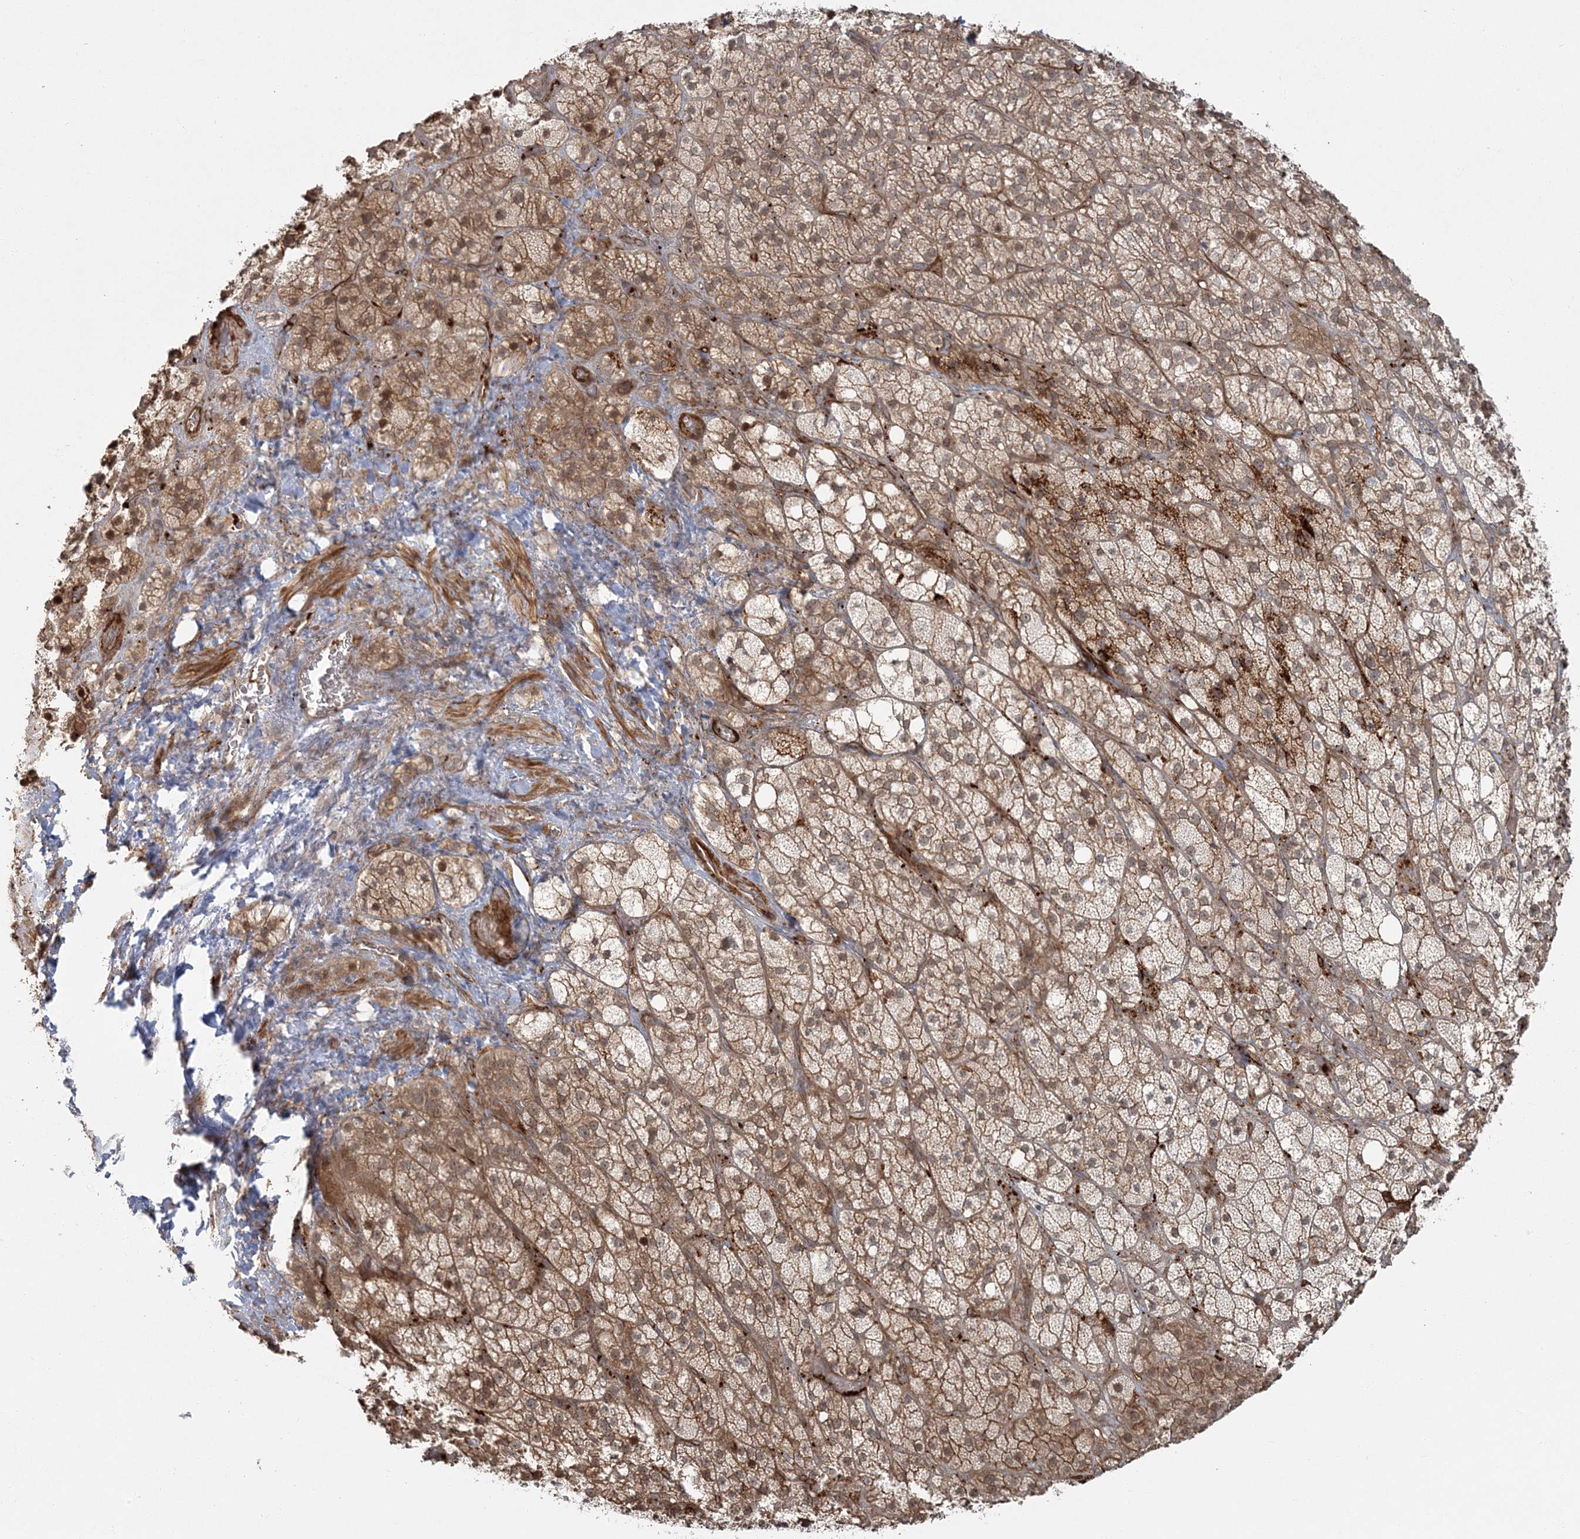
{"staining": {"intensity": "moderate", "quantity": "25%-75%", "location": "cytoplasmic/membranous"}, "tissue": "adrenal gland", "cell_type": "Glandular cells", "image_type": "normal", "snomed": [{"axis": "morphology", "description": "Normal tissue, NOS"}, {"axis": "topography", "description": "Adrenal gland"}], "caption": "IHC of benign adrenal gland demonstrates medium levels of moderate cytoplasmic/membranous staining in about 25%-75% of glandular cells.", "gene": "RGCC", "patient": {"sex": "male", "age": 61}}